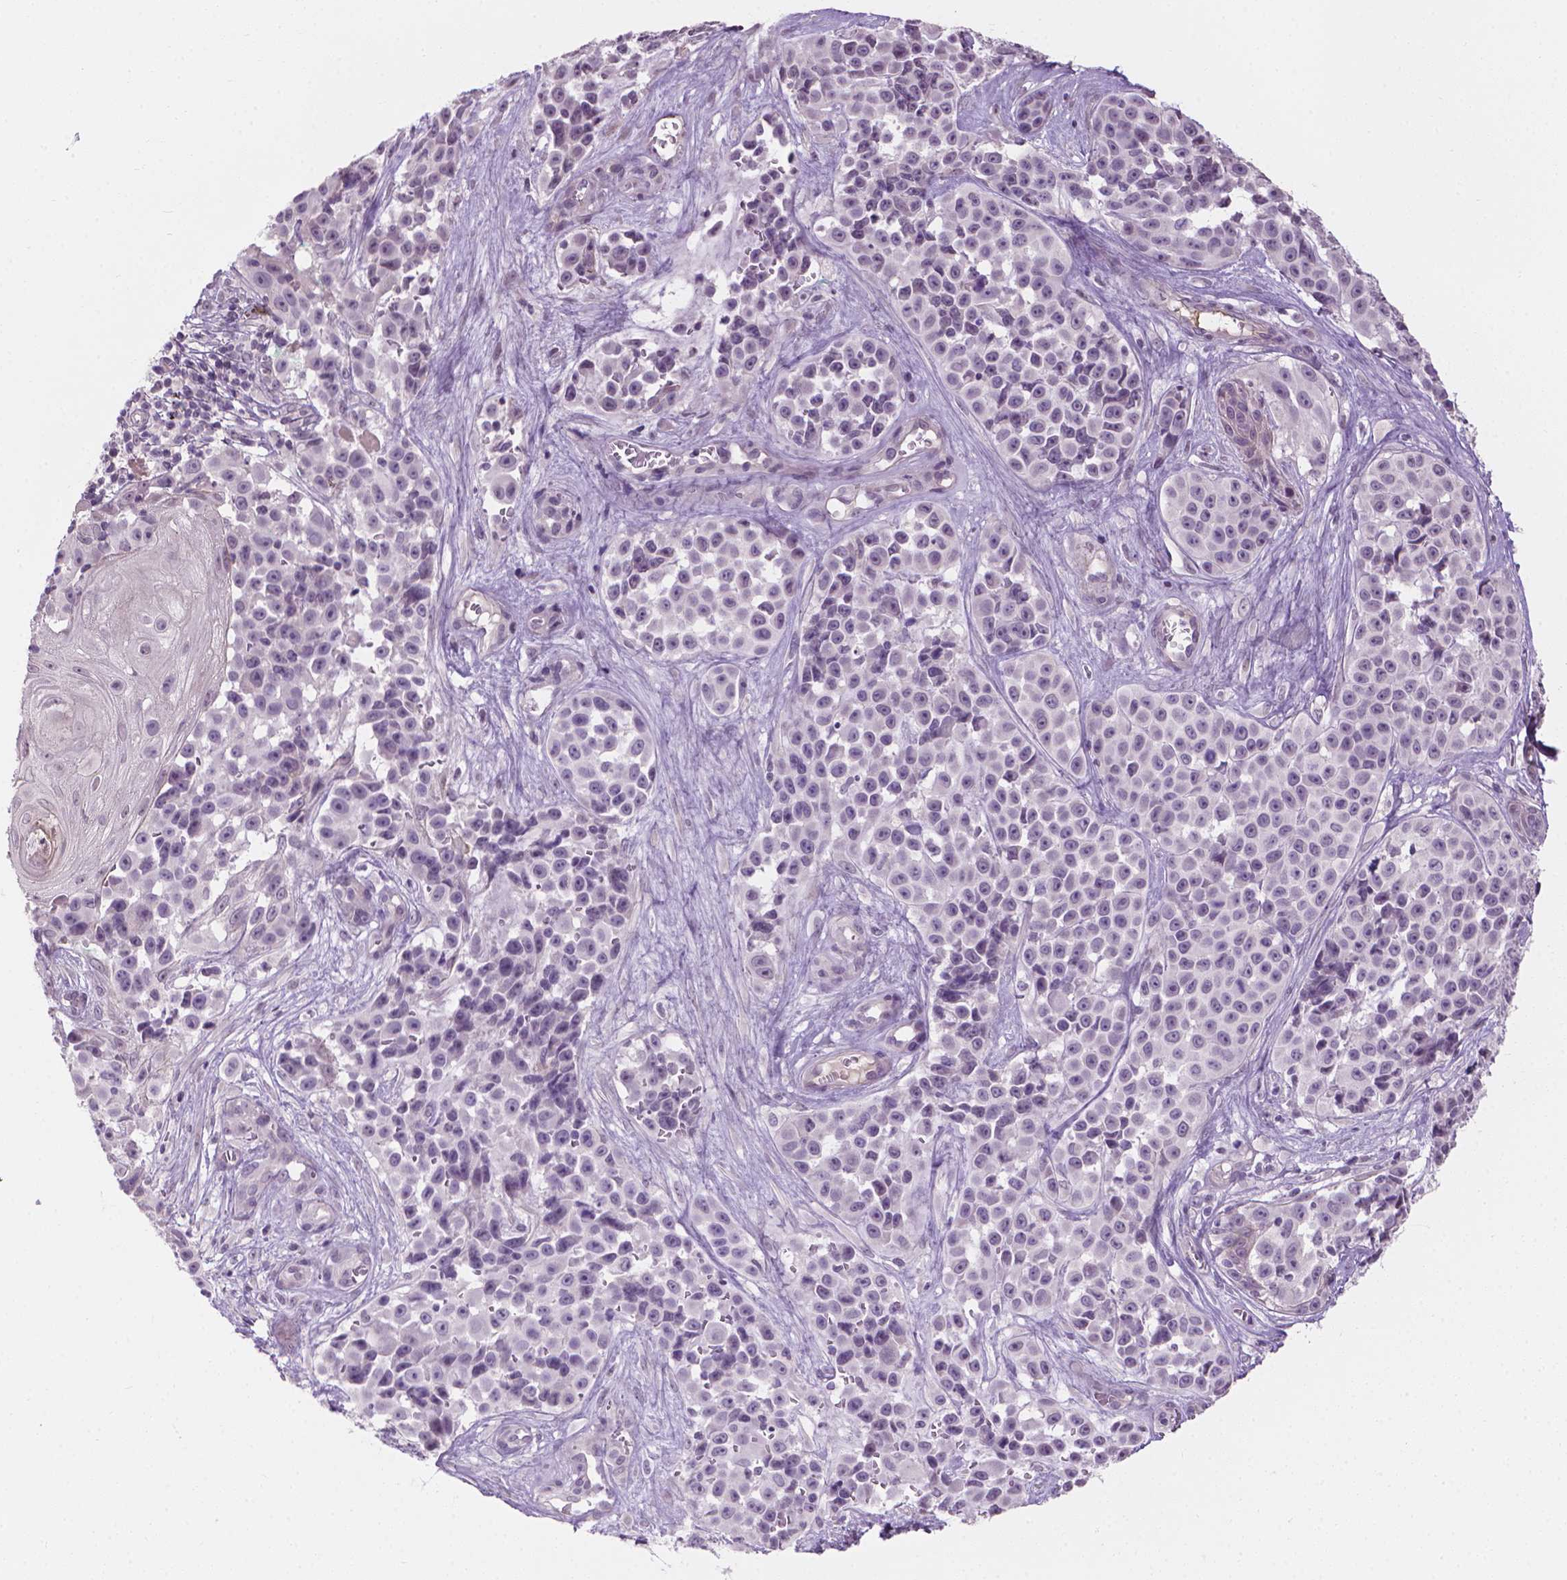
{"staining": {"intensity": "negative", "quantity": "none", "location": "none"}, "tissue": "melanoma", "cell_type": "Tumor cells", "image_type": "cancer", "snomed": [{"axis": "morphology", "description": "Malignant melanoma, NOS"}, {"axis": "topography", "description": "Skin"}], "caption": "Immunohistochemistry (IHC) photomicrograph of human malignant melanoma stained for a protein (brown), which reveals no expression in tumor cells. Nuclei are stained in blue.", "gene": "SAXO2", "patient": {"sex": "female", "age": 88}}